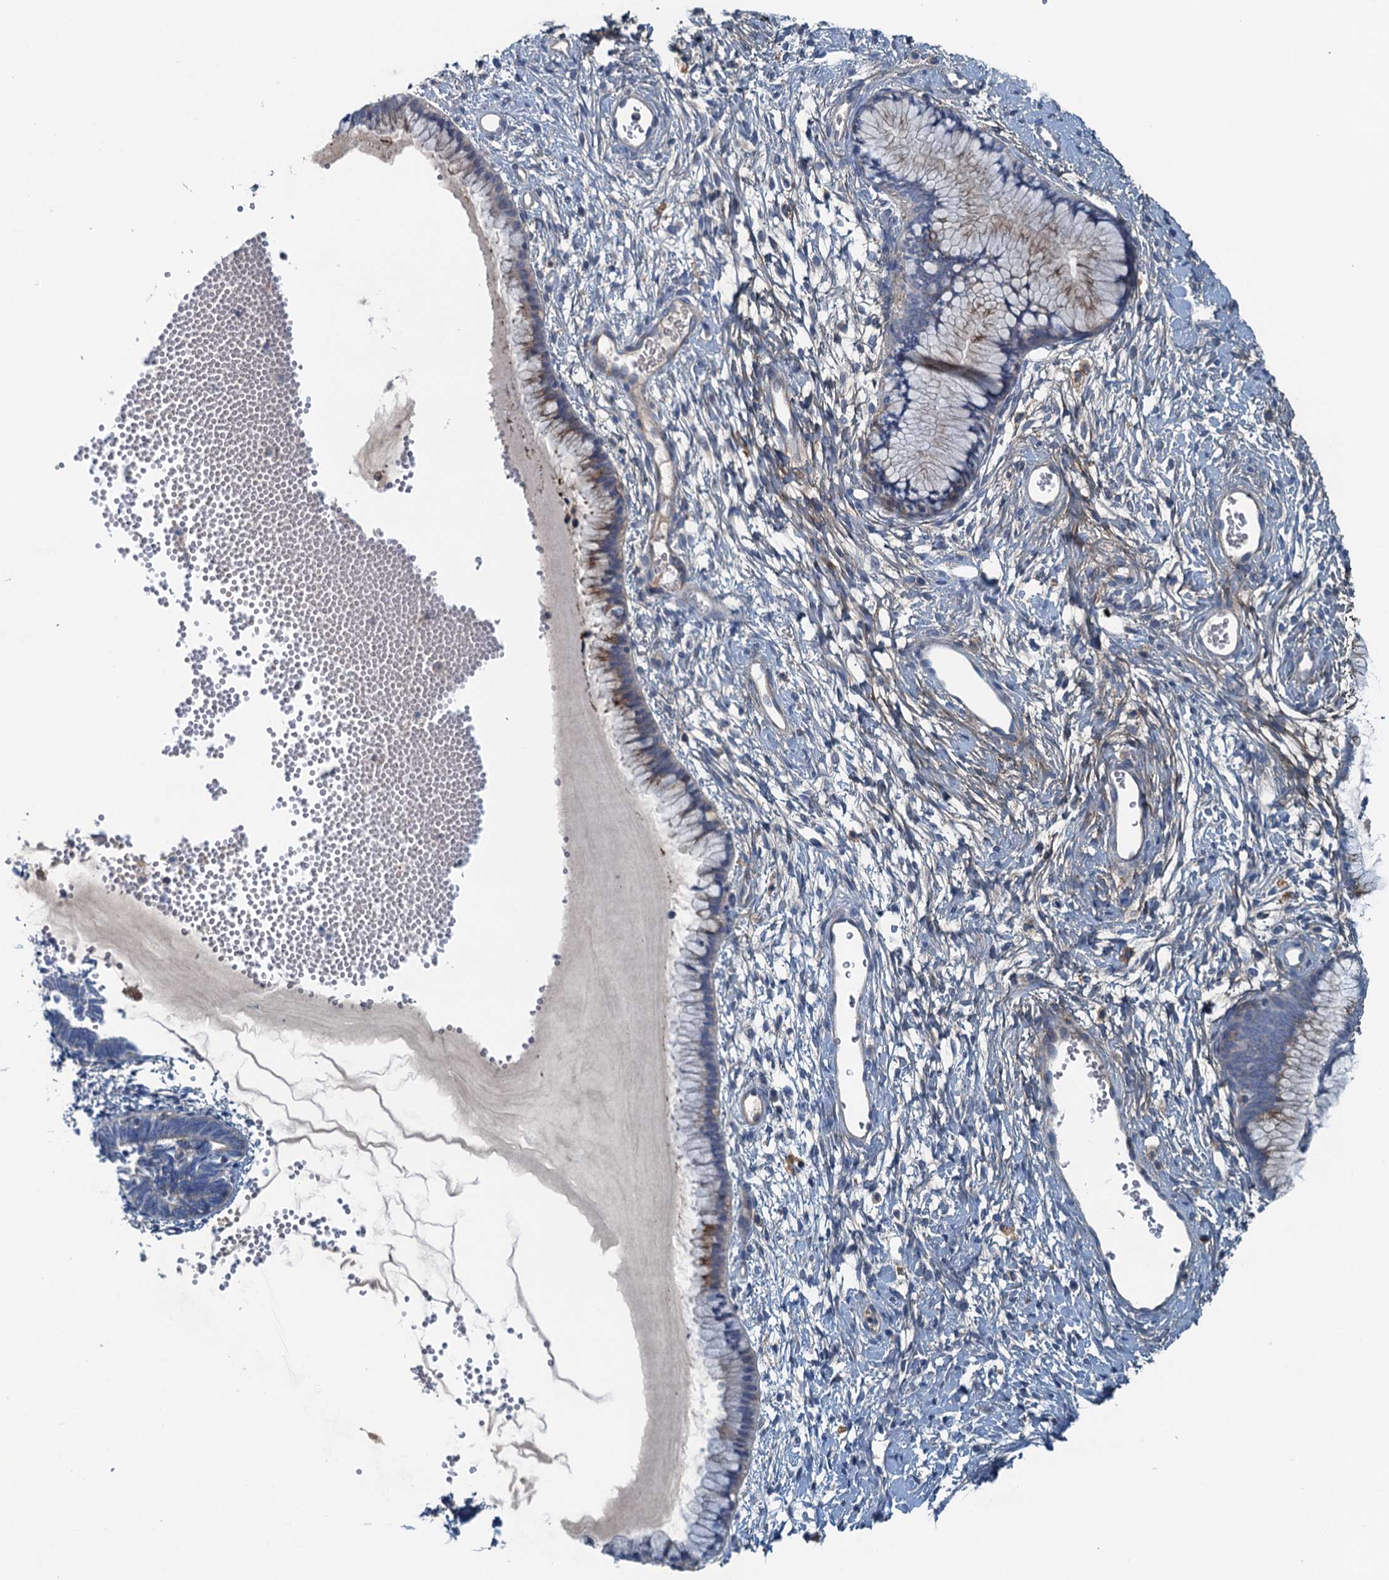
{"staining": {"intensity": "weak", "quantity": "25%-75%", "location": "cytoplasmic/membranous"}, "tissue": "cervix", "cell_type": "Glandular cells", "image_type": "normal", "snomed": [{"axis": "morphology", "description": "Normal tissue, NOS"}, {"axis": "topography", "description": "Cervix"}], "caption": "Immunohistochemistry (IHC) image of benign human cervix stained for a protein (brown), which displays low levels of weak cytoplasmic/membranous staining in about 25%-75% of glandular cells.", "gene": "THAP10", "patient": {"sex": "female", "age": 42}}